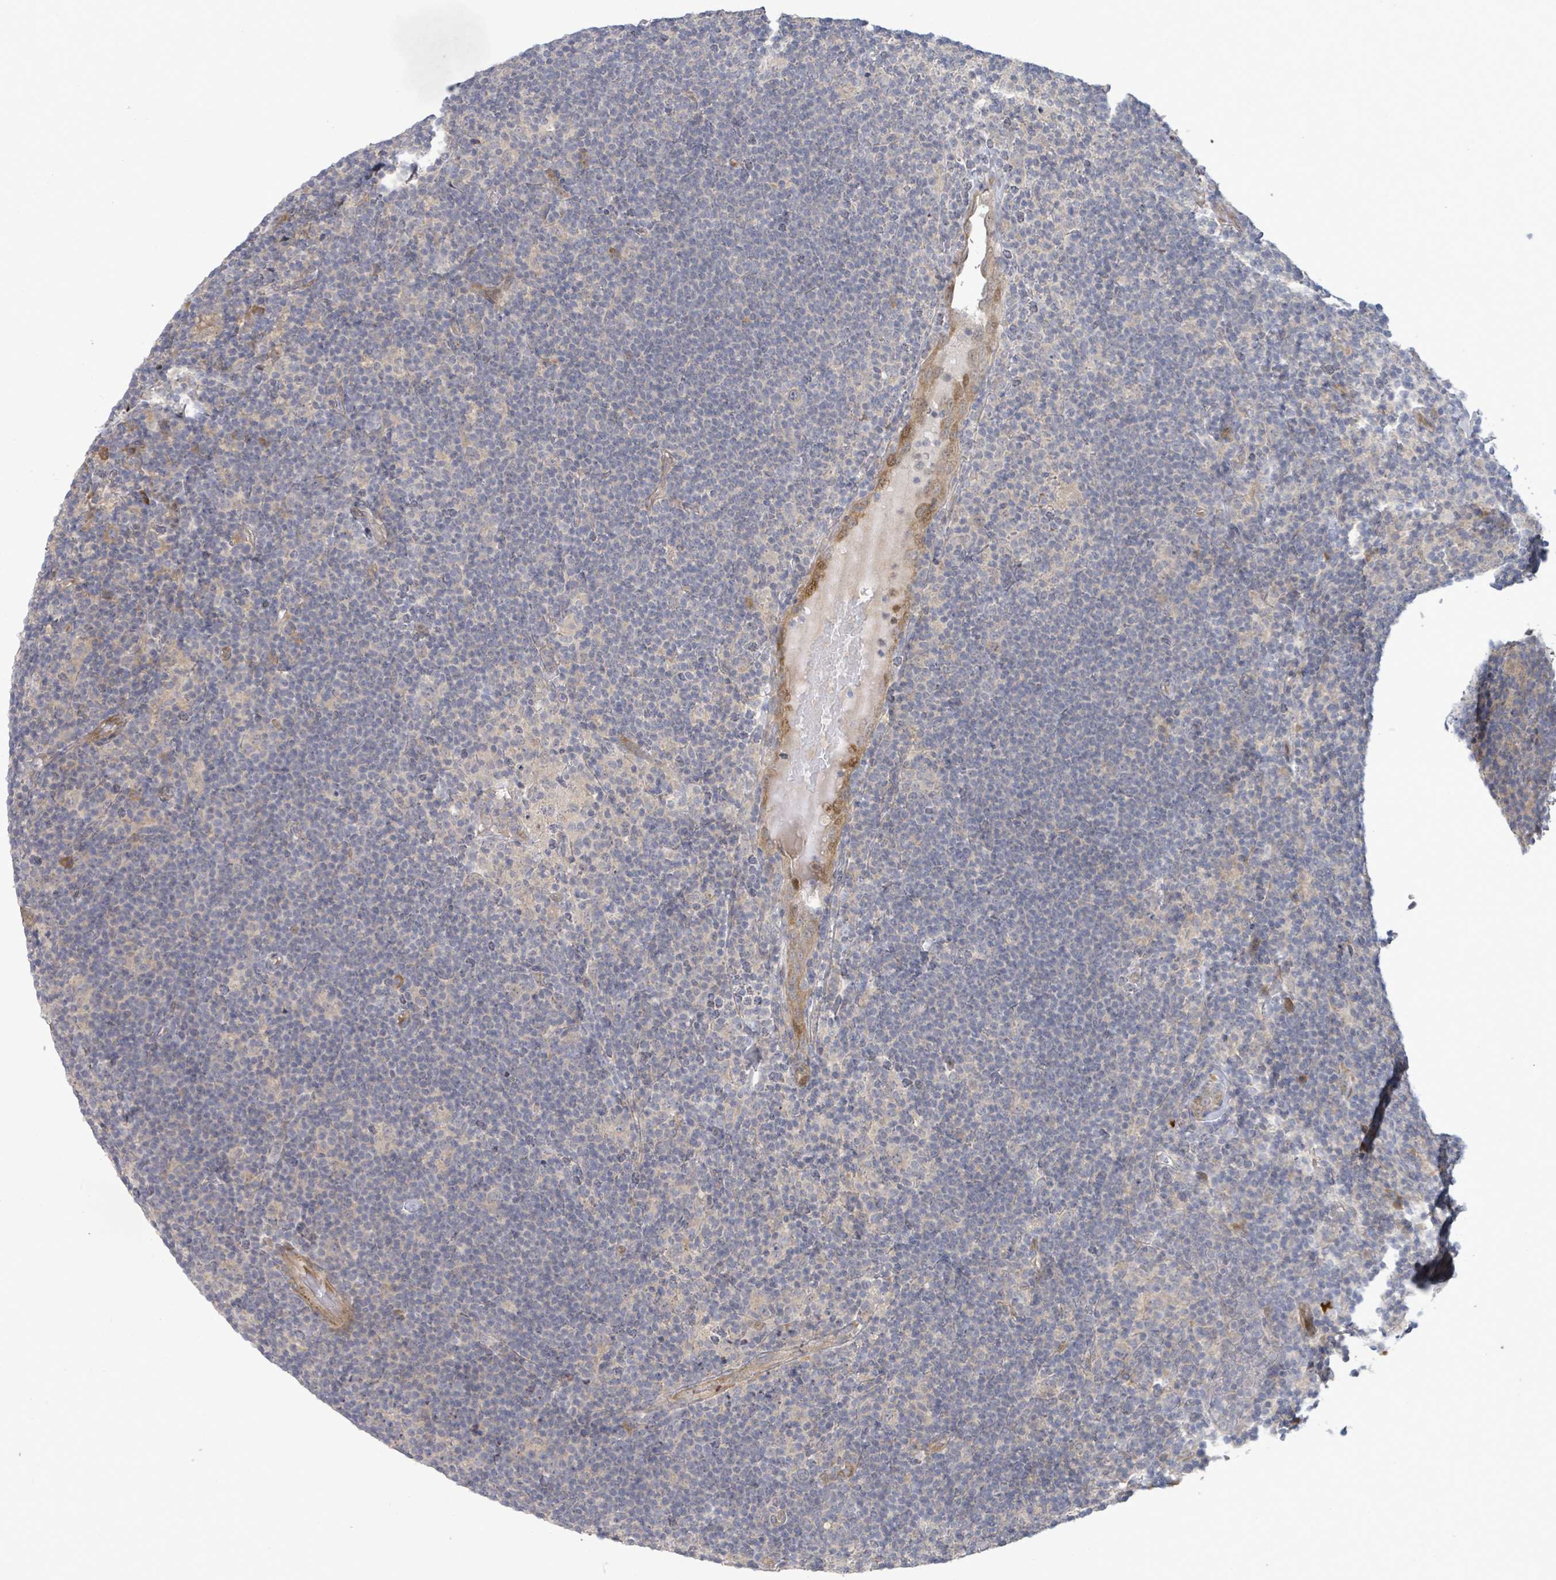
{"staining": {"intensity": "negative", "quantity": "none", "location": "none"}, "tissue": "lymphoma", "cell_type": "Tumor cells", "image_type": "cancer", "snomed": [{"axis": "morphology", "description": "Hodgkin's disease, NOS"}, {"axis": "topography", "description": "Lymph node"}], "caption": "The photomicrograph exhibits no significant expression in tumor cells of lymphoma.", "gene": "SLIT3", "patient": {"sex": "female", "age": 57}}